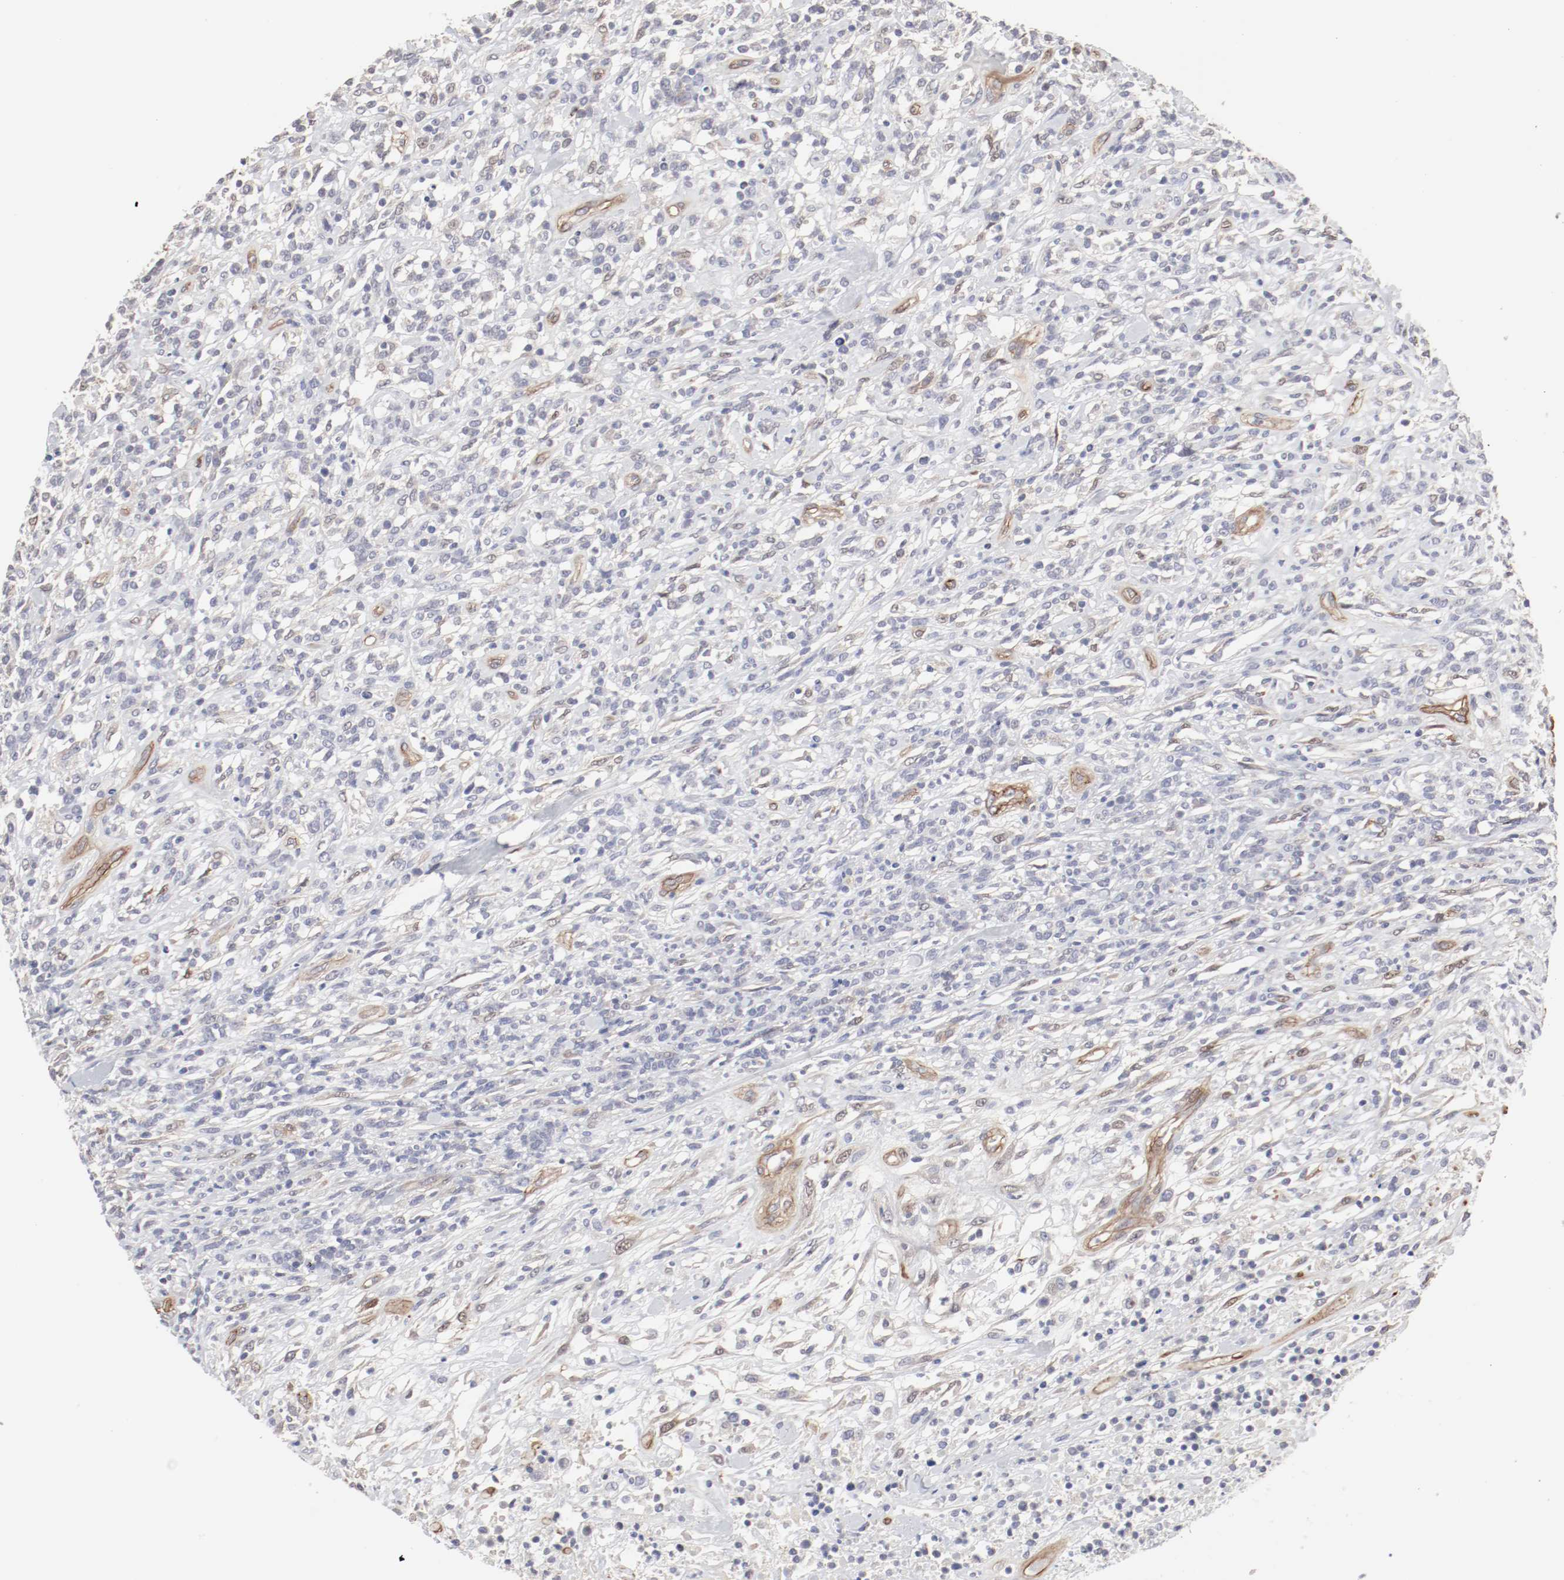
{"staining": {"intensity": "negative", "quantity": "none", "location": "none"}, "tissue": "lymphoma", "cell_type": "Tumor cells", "image_type": "cancer", "snomed": [{"axis": "morphology", "description": "Malignant lymphoma, non-Hodgkin's type, High grade"}, {"axis": "topography", "description": "Lymph node"}], "caption": "A high-resolution image shows IHC staining of high-grade malignant lymphoma, non-Hodgkin's type, which demonstrates no significant expression in tumor cells. The staining is performed using DAB brown chromogen with nuclei counter-stained in using hematoxylin.", "gene": "MAGED4", "patient": {"sex": "female", "age": 73}}